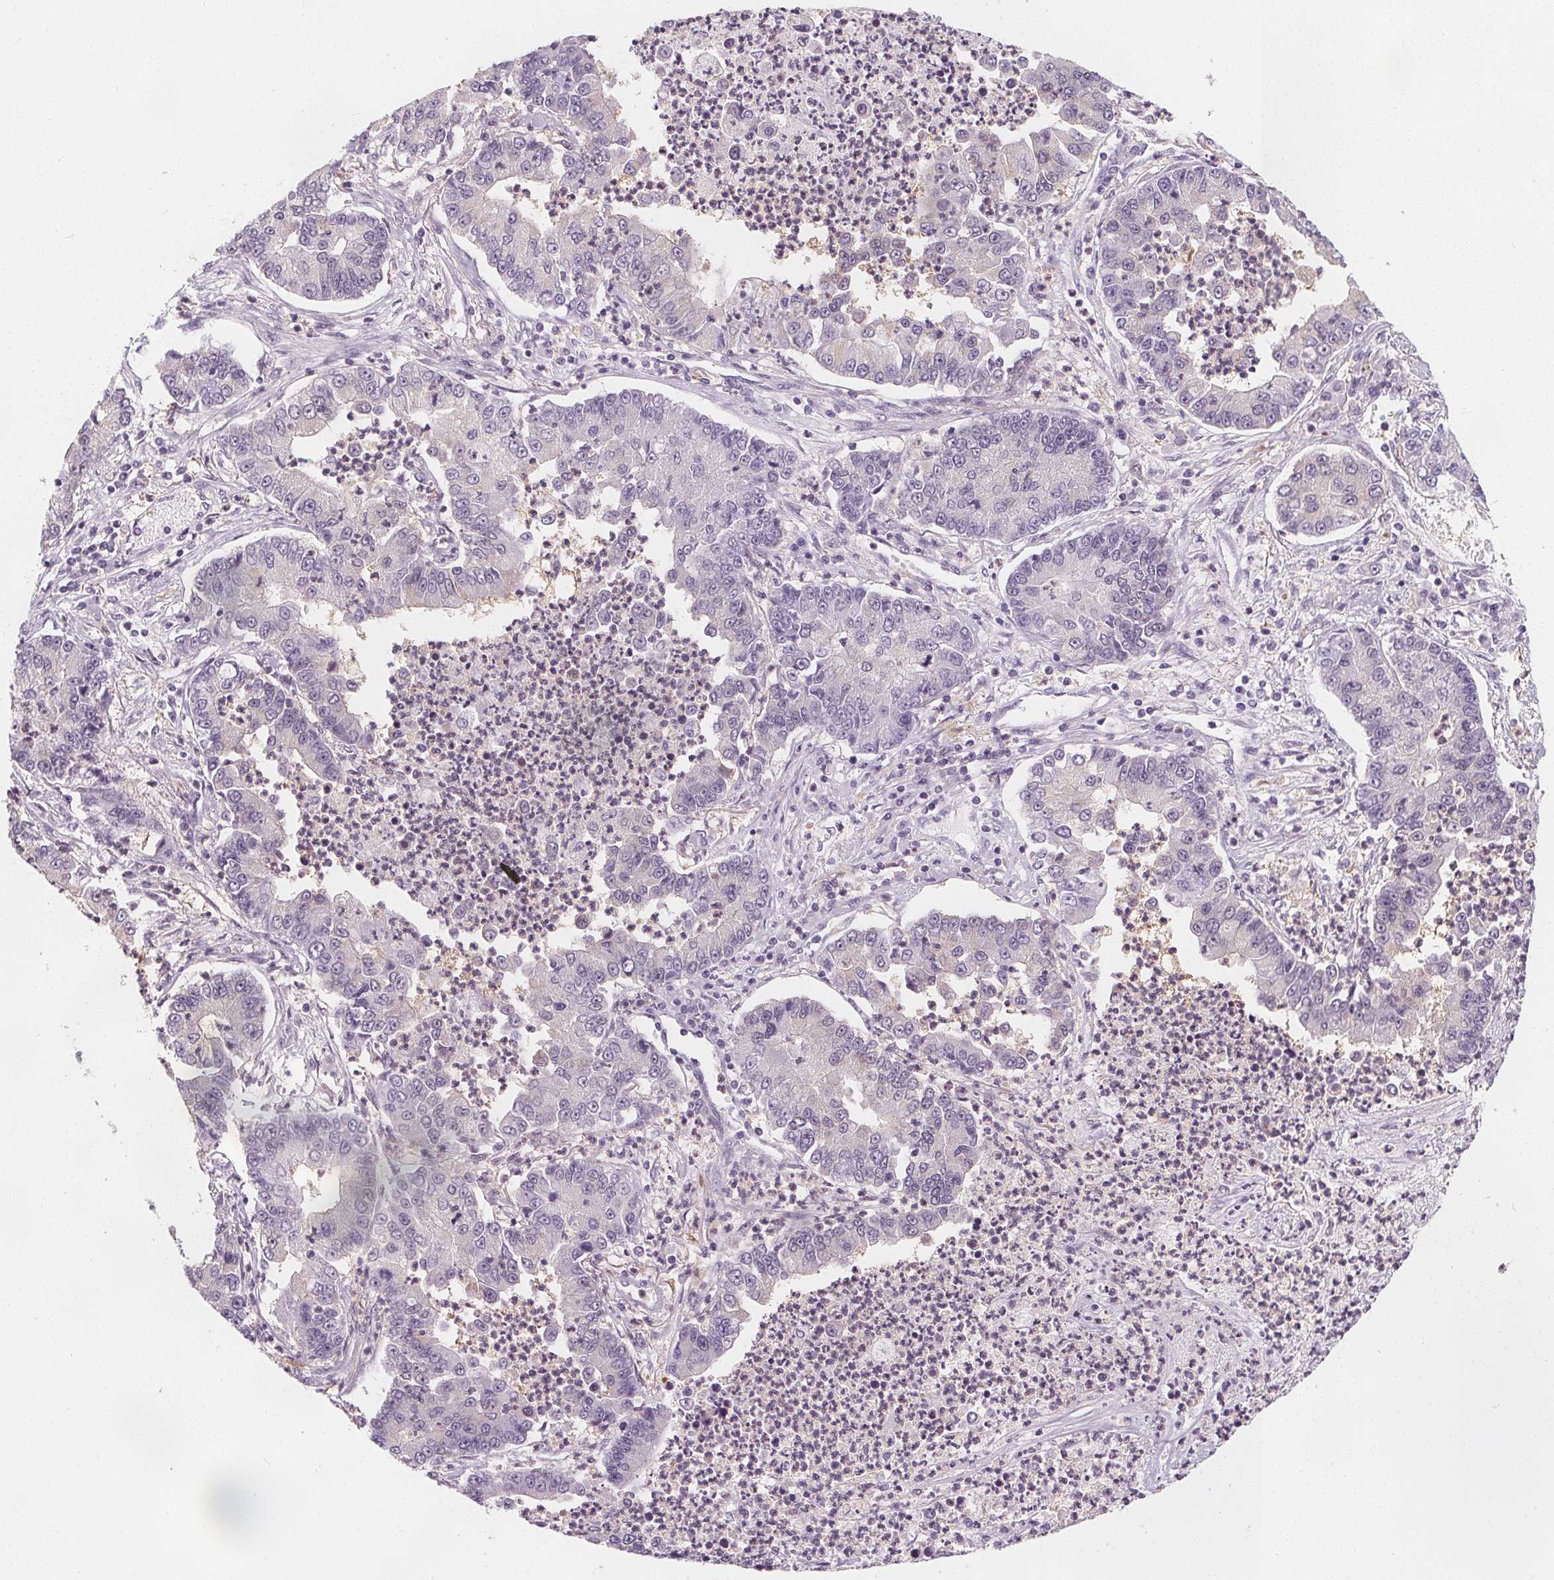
{"staining": {"intensity": "negative", "quantity": "none", "location": "none"}, "tissue": "lung cancer", "cell_type": "Tumor cells", "image_type": "cancer", "snomed": [{"axis": "morphology", "description": "Adenocarcinoma, NOS"}, {"axis": "topography", "description": "Lung"}], "caption": "High power microscopy histopathology image of an IHC histopathology image of lung cancer, revealing no significant staining in tumor cells.", "gene": "UGP2", "patient": {"sex": "female", "age": 57}}